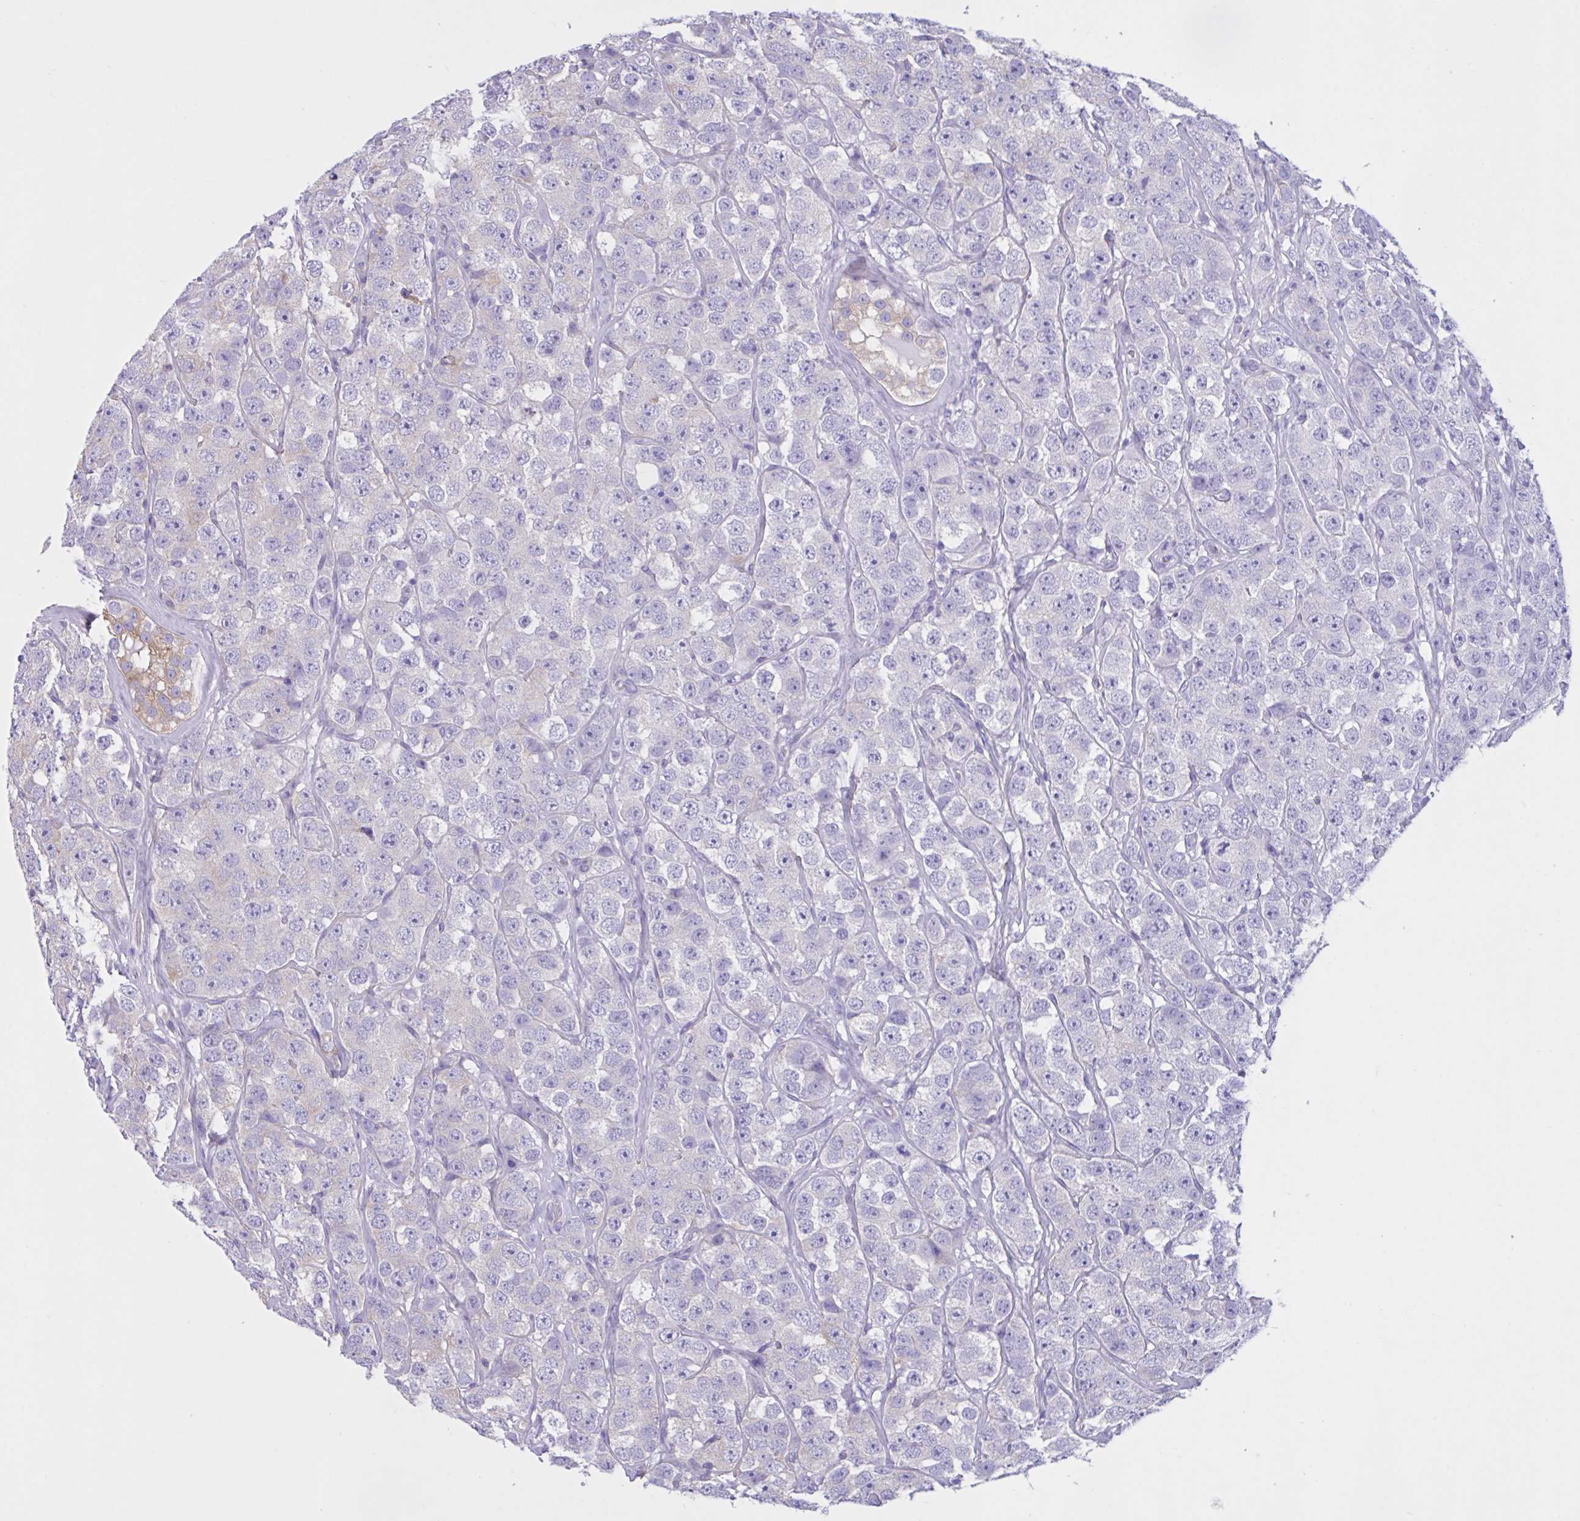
{"staining": {"intensity": "weak", "quantity": "<25%", "location": "cytoplasmic/membranous"}, "tissue": "testis cancer", "cell_type": "Tumor cells", "image_type": "cancer", "snomed": [{"axis": "morphology", "description": "Seminoma, NOS"}, {"axis": "topography", "description": "Testis"}], "caption": "IHC of testis cancer (seminoma) shows no staining in tumor cells.", "gene": "OR51M1", "patient": {"sex": "male", "age": 28}}